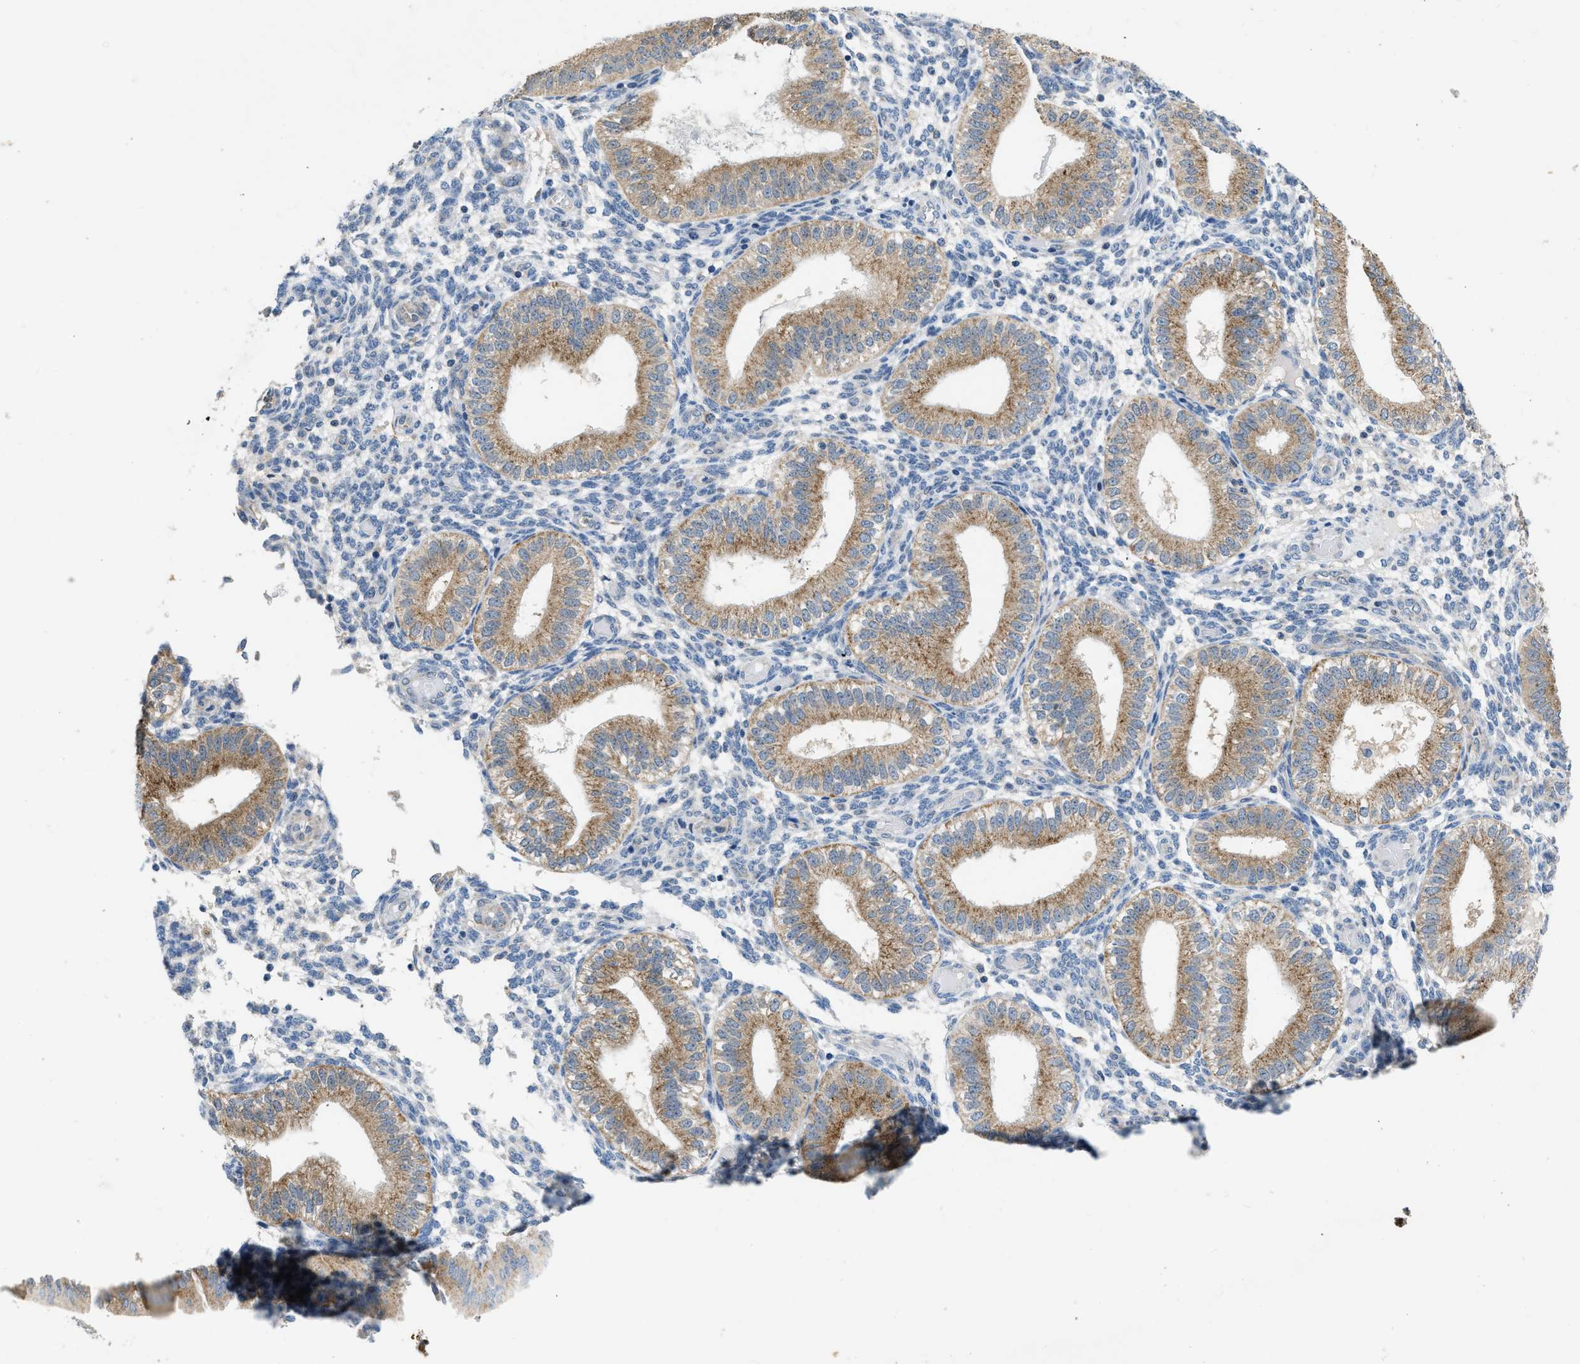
{"staining": {"intensity": "weak", "quantity": "<25%", "location": "cytoplasmic/membranous"}, "tissue": "endometrium", "cell_type": "Cells in endometrial stroma", "image_type": "normal", "snomed": [{"axis": "morphology", "description": "Normal tissue, NOS"}, {"axis": "topography", "description": "Endometrium"}], "caption": "Immunohistochemistry histopathology image of unremarkable endometrium: endometrium stained with DAB (3,3'-diaminobenzidine) reveals no significant protein positivity in cells in endometrial stroma.", "gene": "TOMM34", "patient": {"sex": "female", "age": 39}}